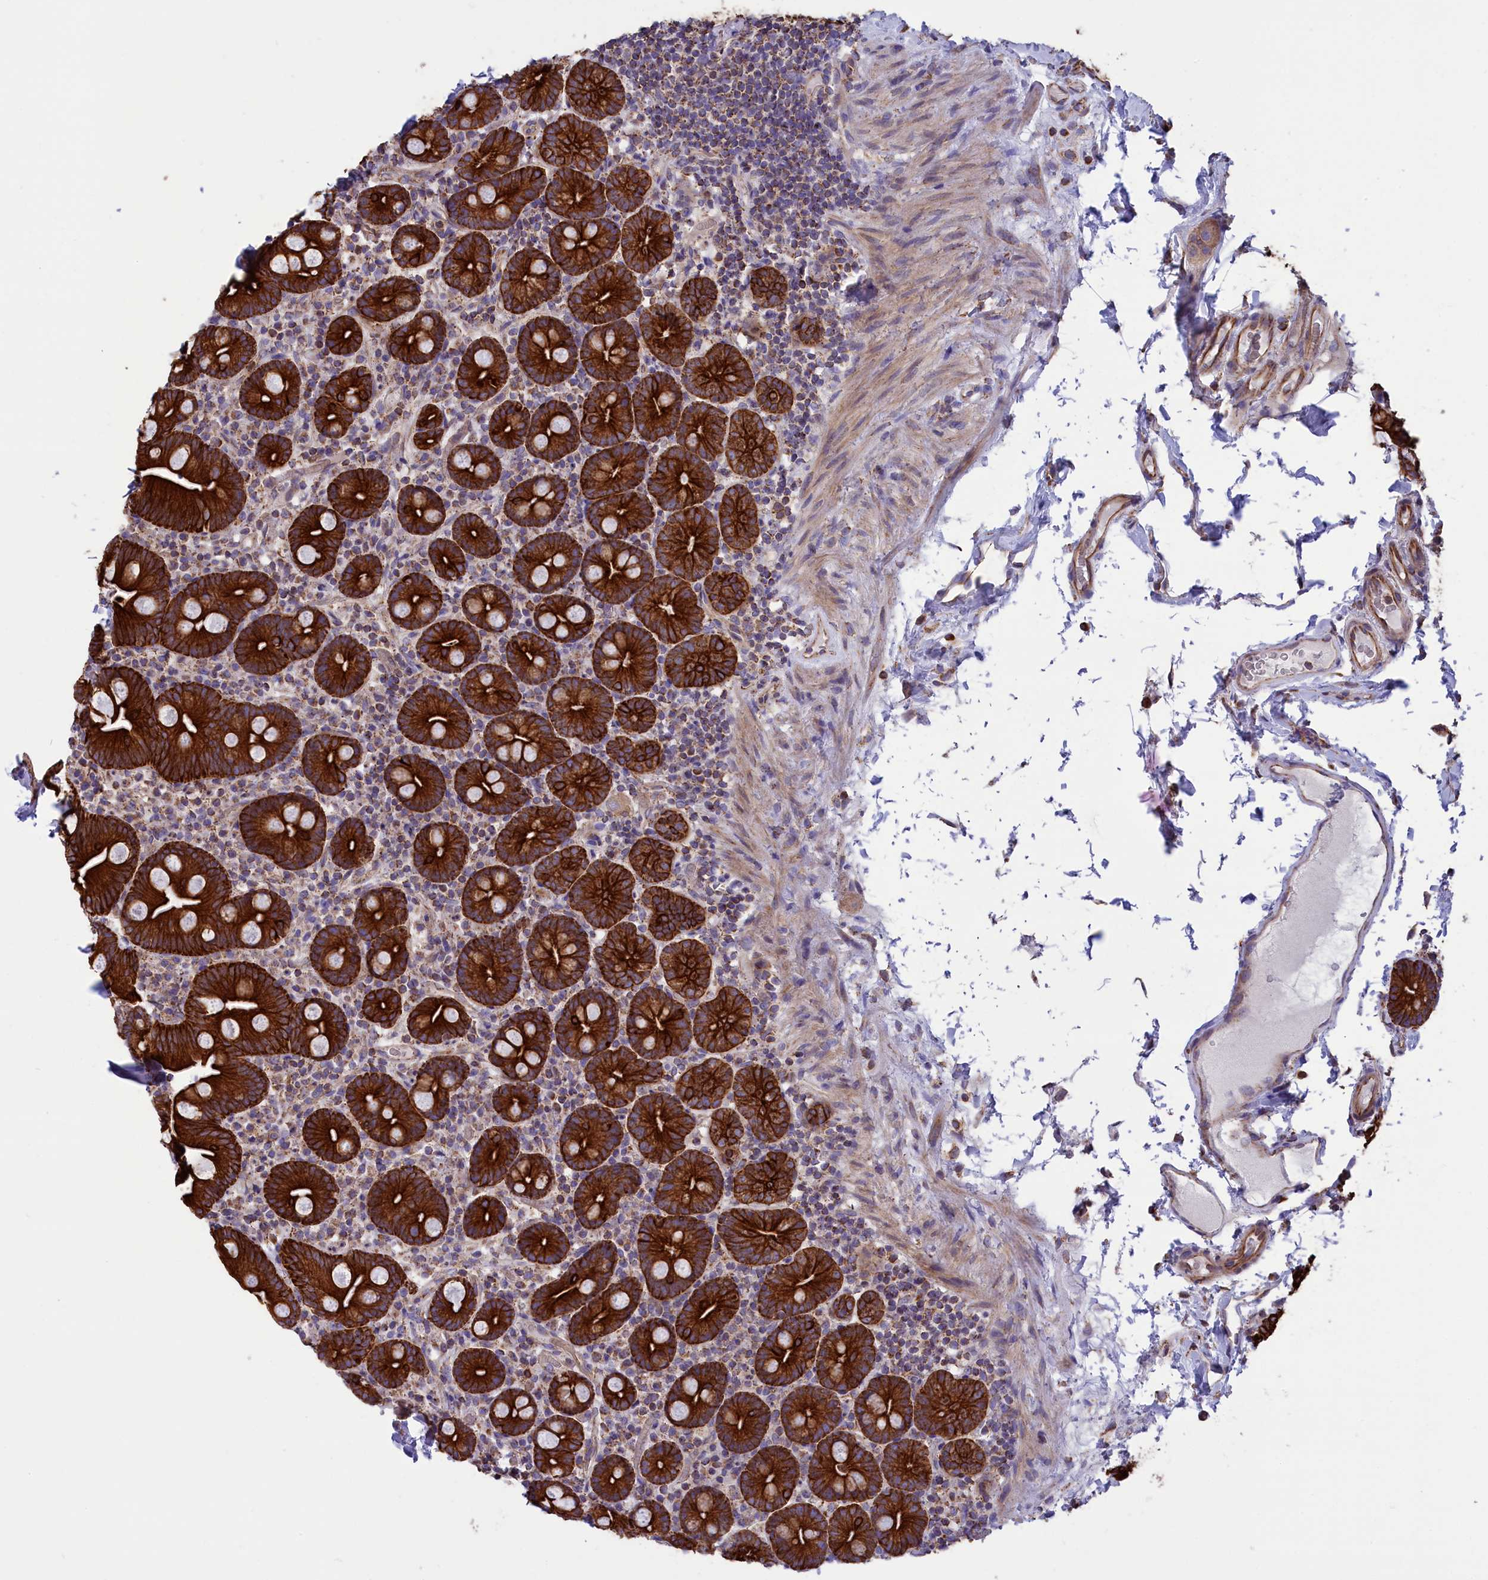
{"staining": {"intensity": "strong", "quantity": ">75%", "location": "cytoplasmic/membranous"}, "tissue": "small intestine", "cell_type": "Glandular cells", "image_type": "normal", "snomed": [{"axis": "morphology", "description": "Normal tissue, NOS"}, {"axis": "topography", "description": "Small intestine"}], "caption": "The photomicrograph reveals immunohistochemical staining of benign small intestine. There is strong cytoplasmic/membranous staining is present in about >75% of glandular cells. The protein is shown in brown color, while the nuclei are stained blue.", "gene": "GATB", "patient": {"sex": "female", "age": 68}}